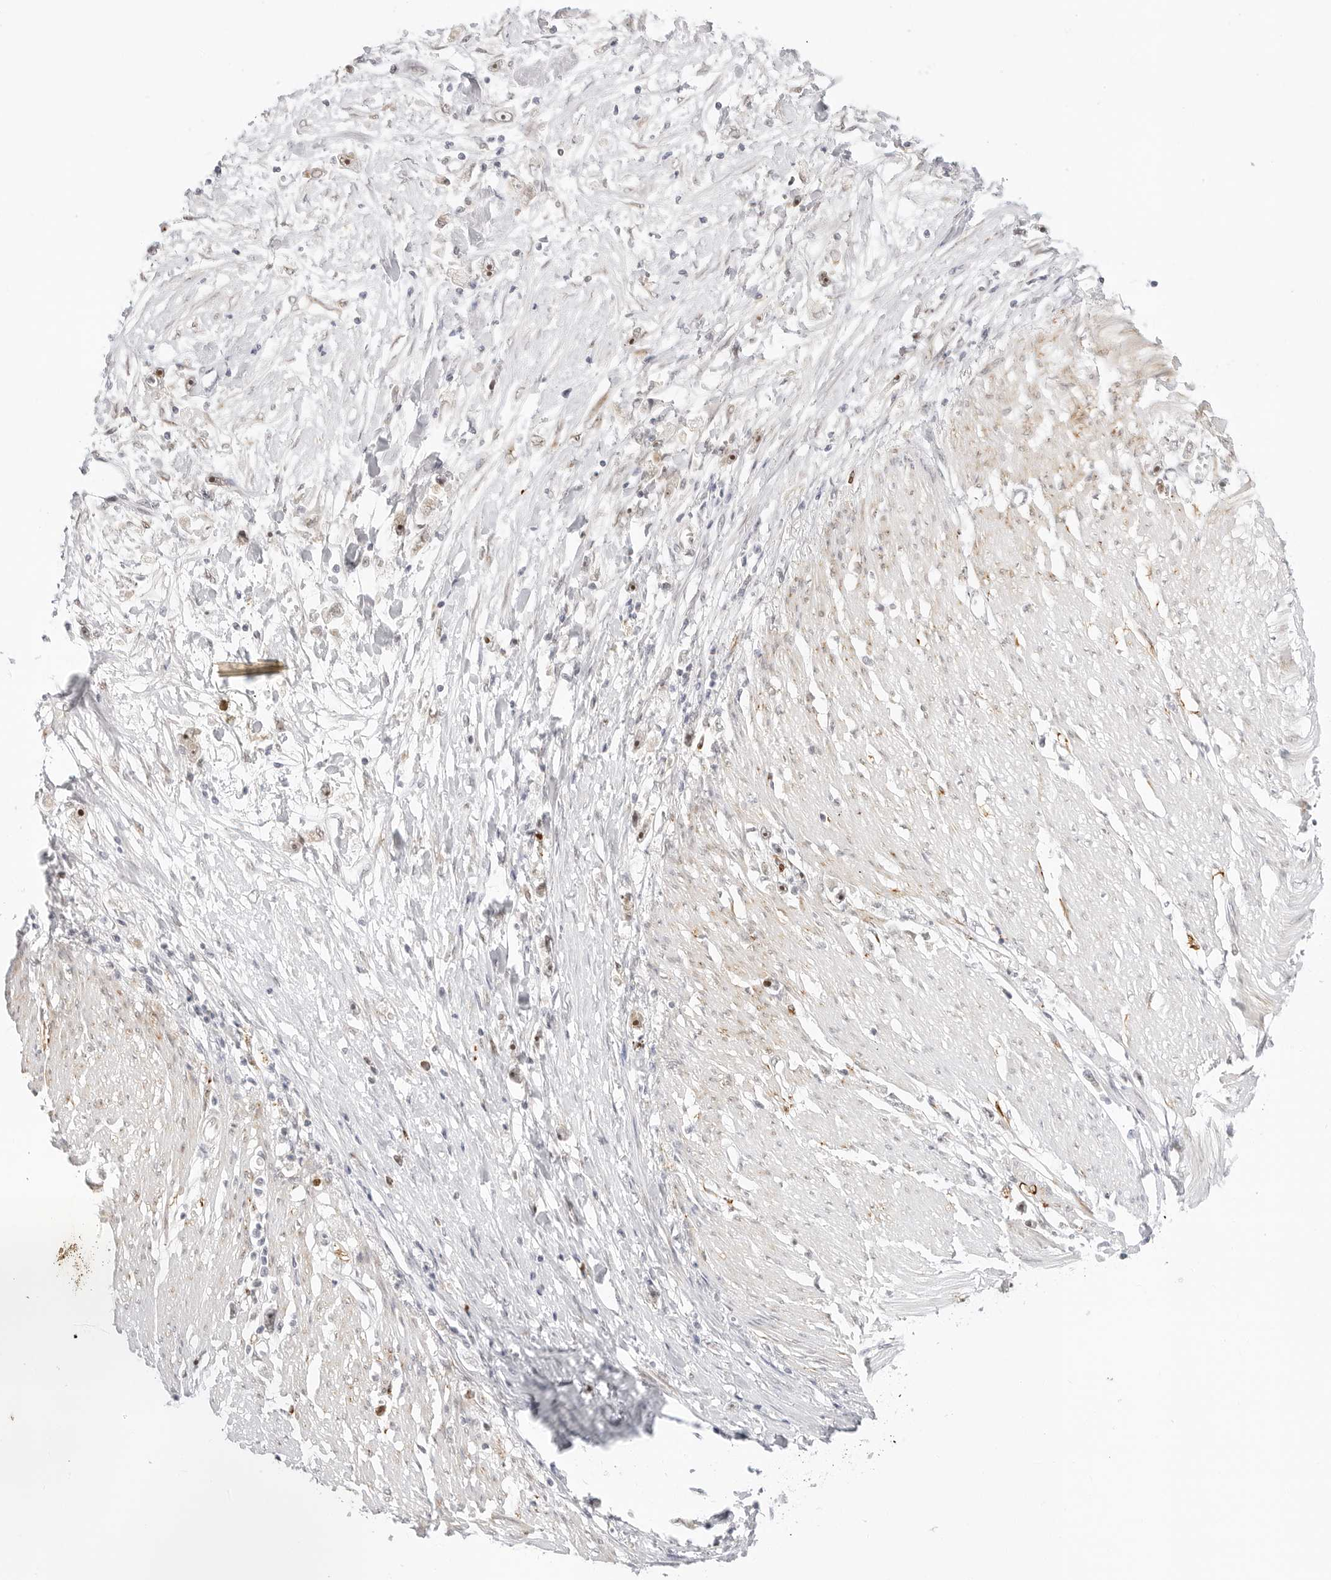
{"staining": {"intensity": "weak", "quantity": ">75%", "location": "nuclear"}, "tissue": "stomach cancer", "cell_type": "Tumor cells", "image_type": "cancer", "snomed": [{"axis": "morphology", "description": "Adenocarcinoma, NOS"}, {"axis": "topography", "description": "Stomach"}], "caption": "A brown stain labels weak nuclear expression of a protein in human adenocarcinoma (stomach) tumor cells.", "gene": "HIPK3", "patient": {"sex": "female", "age": 59}}